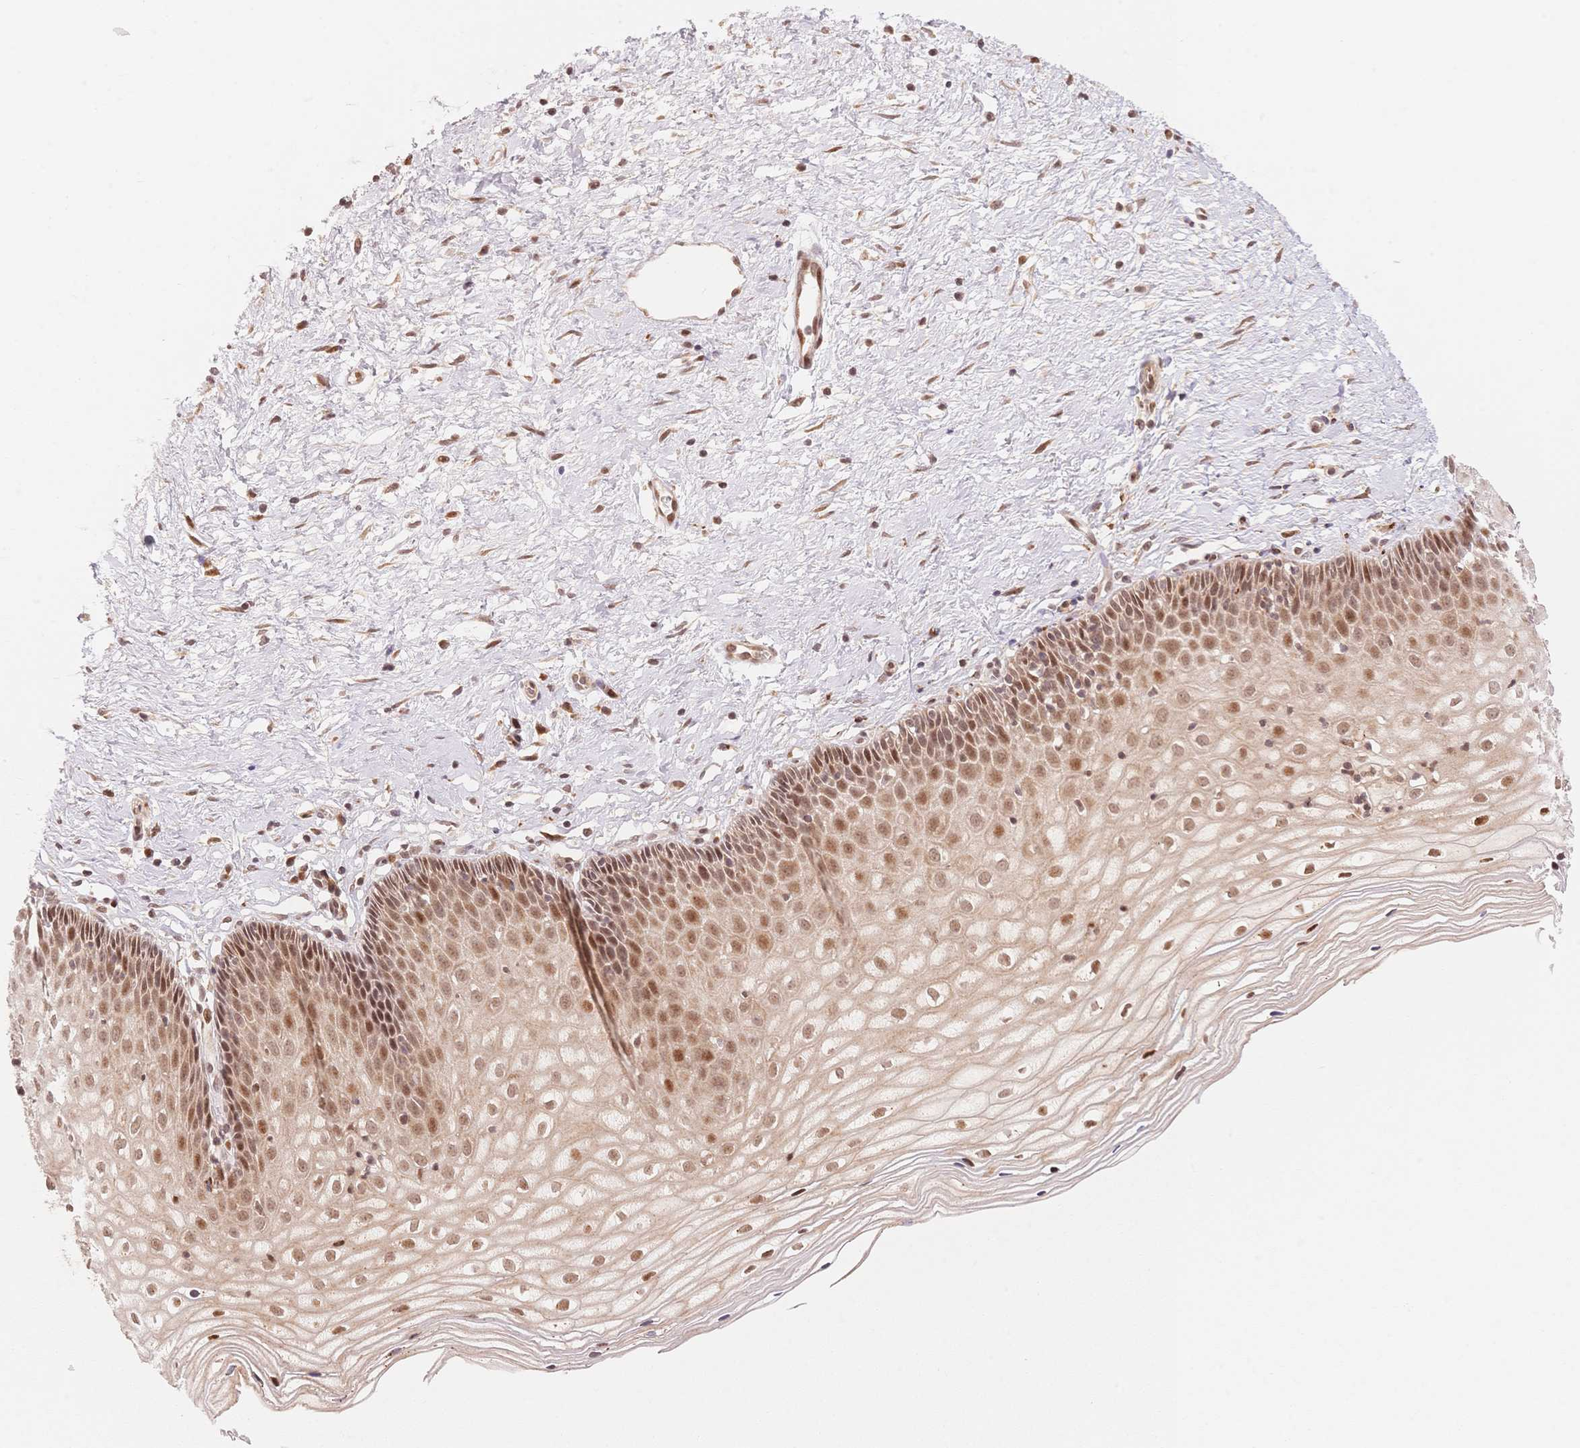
{"staining": {"intensity": "moderate", "quantity": ">75%", "location": "cytoplasmic/membranous,nuclear"}, "tissue": "cervix", "cell_type": "Glandular cells", "image_type": "normal", "snomed": [{"axis": "morphology", "description": "Normal tissue, NOS"}, {"axis": "topography", "description": "Cervix"}], "caption": "DAB immunohistochemical staining of unremarkable cervix displays moderate cytoplasmic/membranous,nuclear protein expression in about >75% of glandular cells. (DAB (3,3'-diaminobenzidine) = brown stain, brightfield microscopy at high magnification).", "gene": "STK39", "patient": {"sex": "female", "age": 36}}